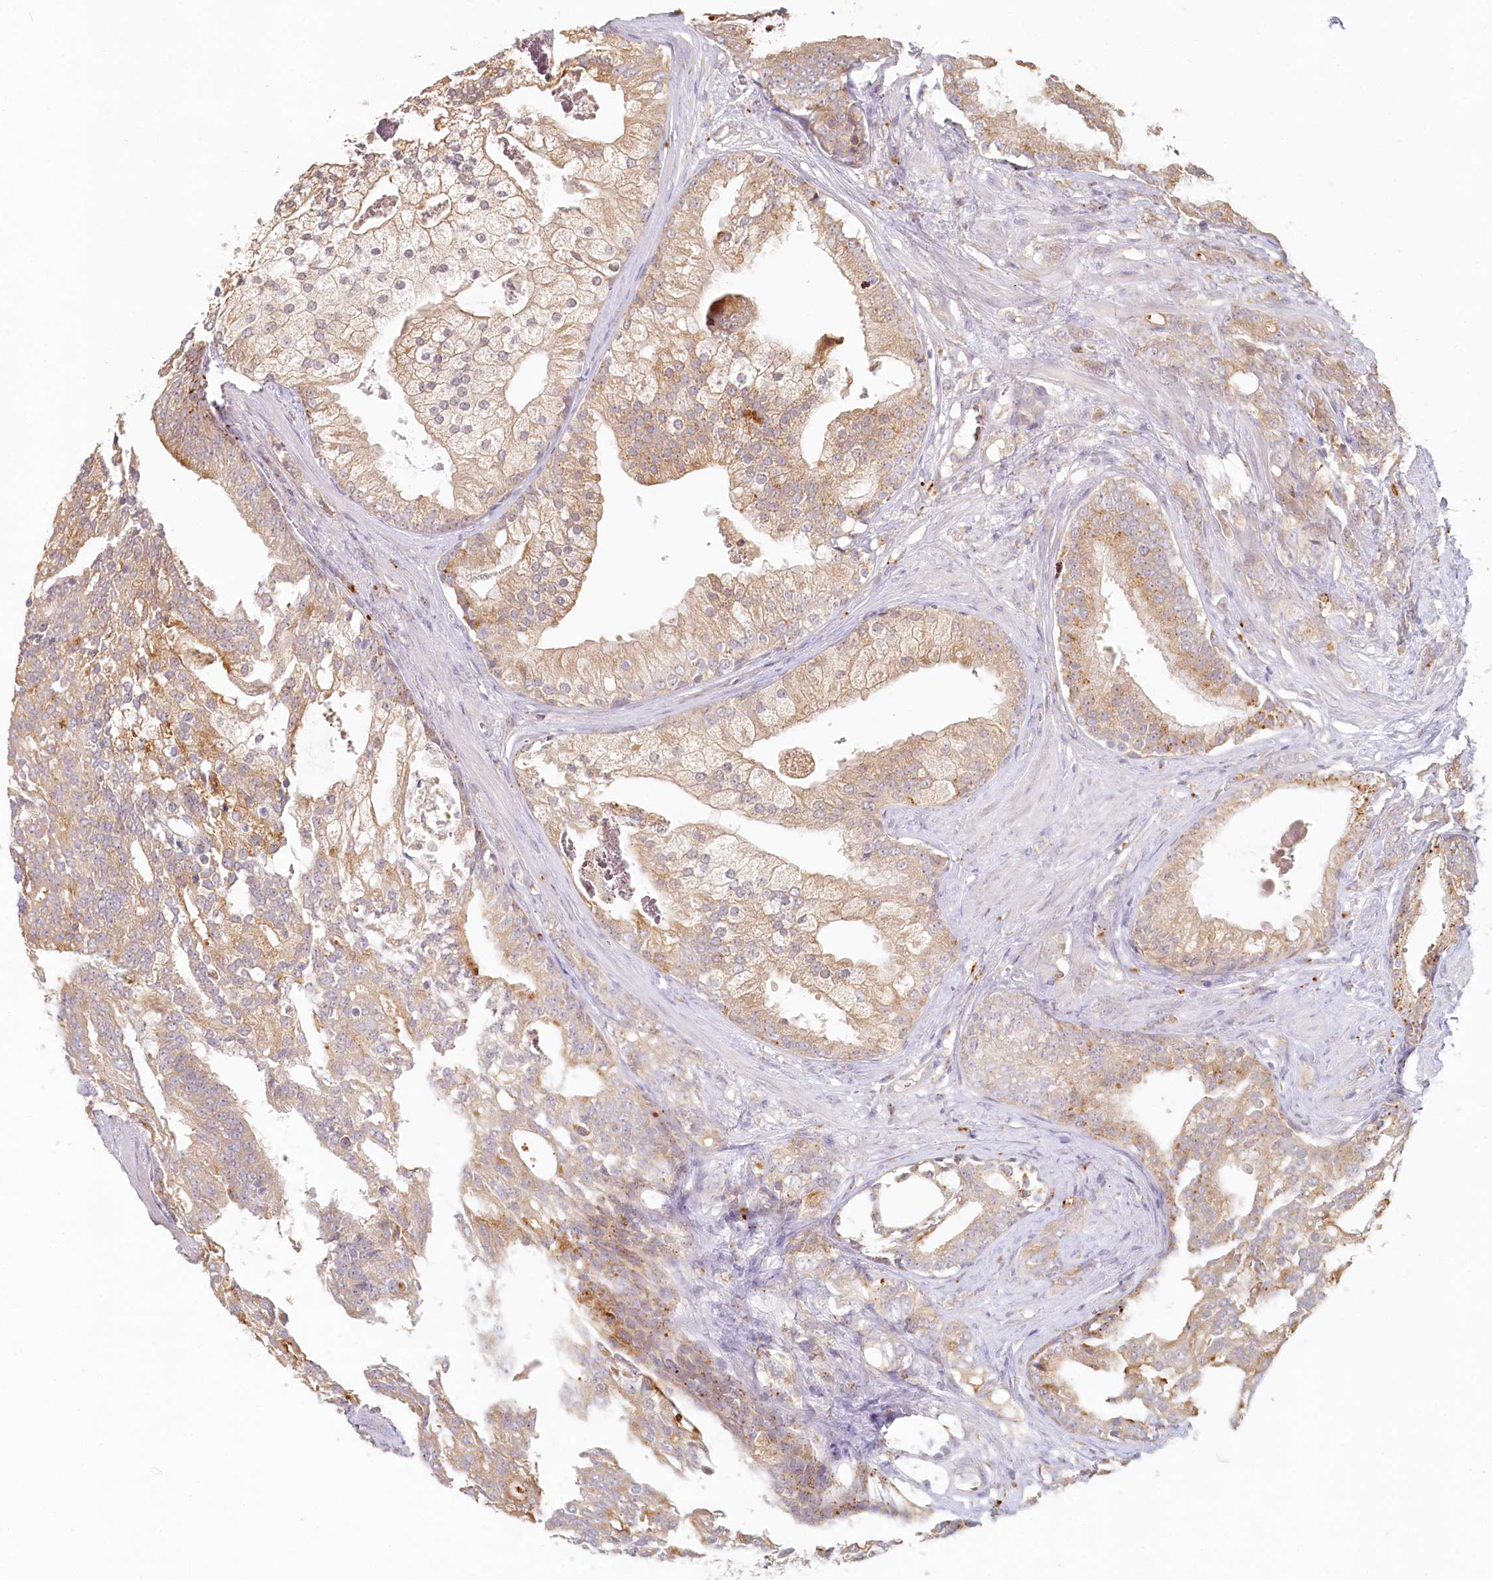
{"staining": {"intensity": "weak", "quantity": ">75%", "location": "cytoplasmic/membranous"}, "tissue": "prostate cancer", "cell_type": "Tumor cells", "image_type": "cancer", "snomed": [{"axis": "morphology", "description": "Adenocarcinoma, Low grade"}, {"axis": "topography", "description": "Prostate"}], "caption": "Protein expression by immunohistochemistry (IHC) displays weak cytoplasmic/membranous staining in approximately >75% of tumor cells in adenocarcinoma (low-grade) (prostate).", "gene": "VSIG1", "patient": {"sex": "male", "age": 58}}